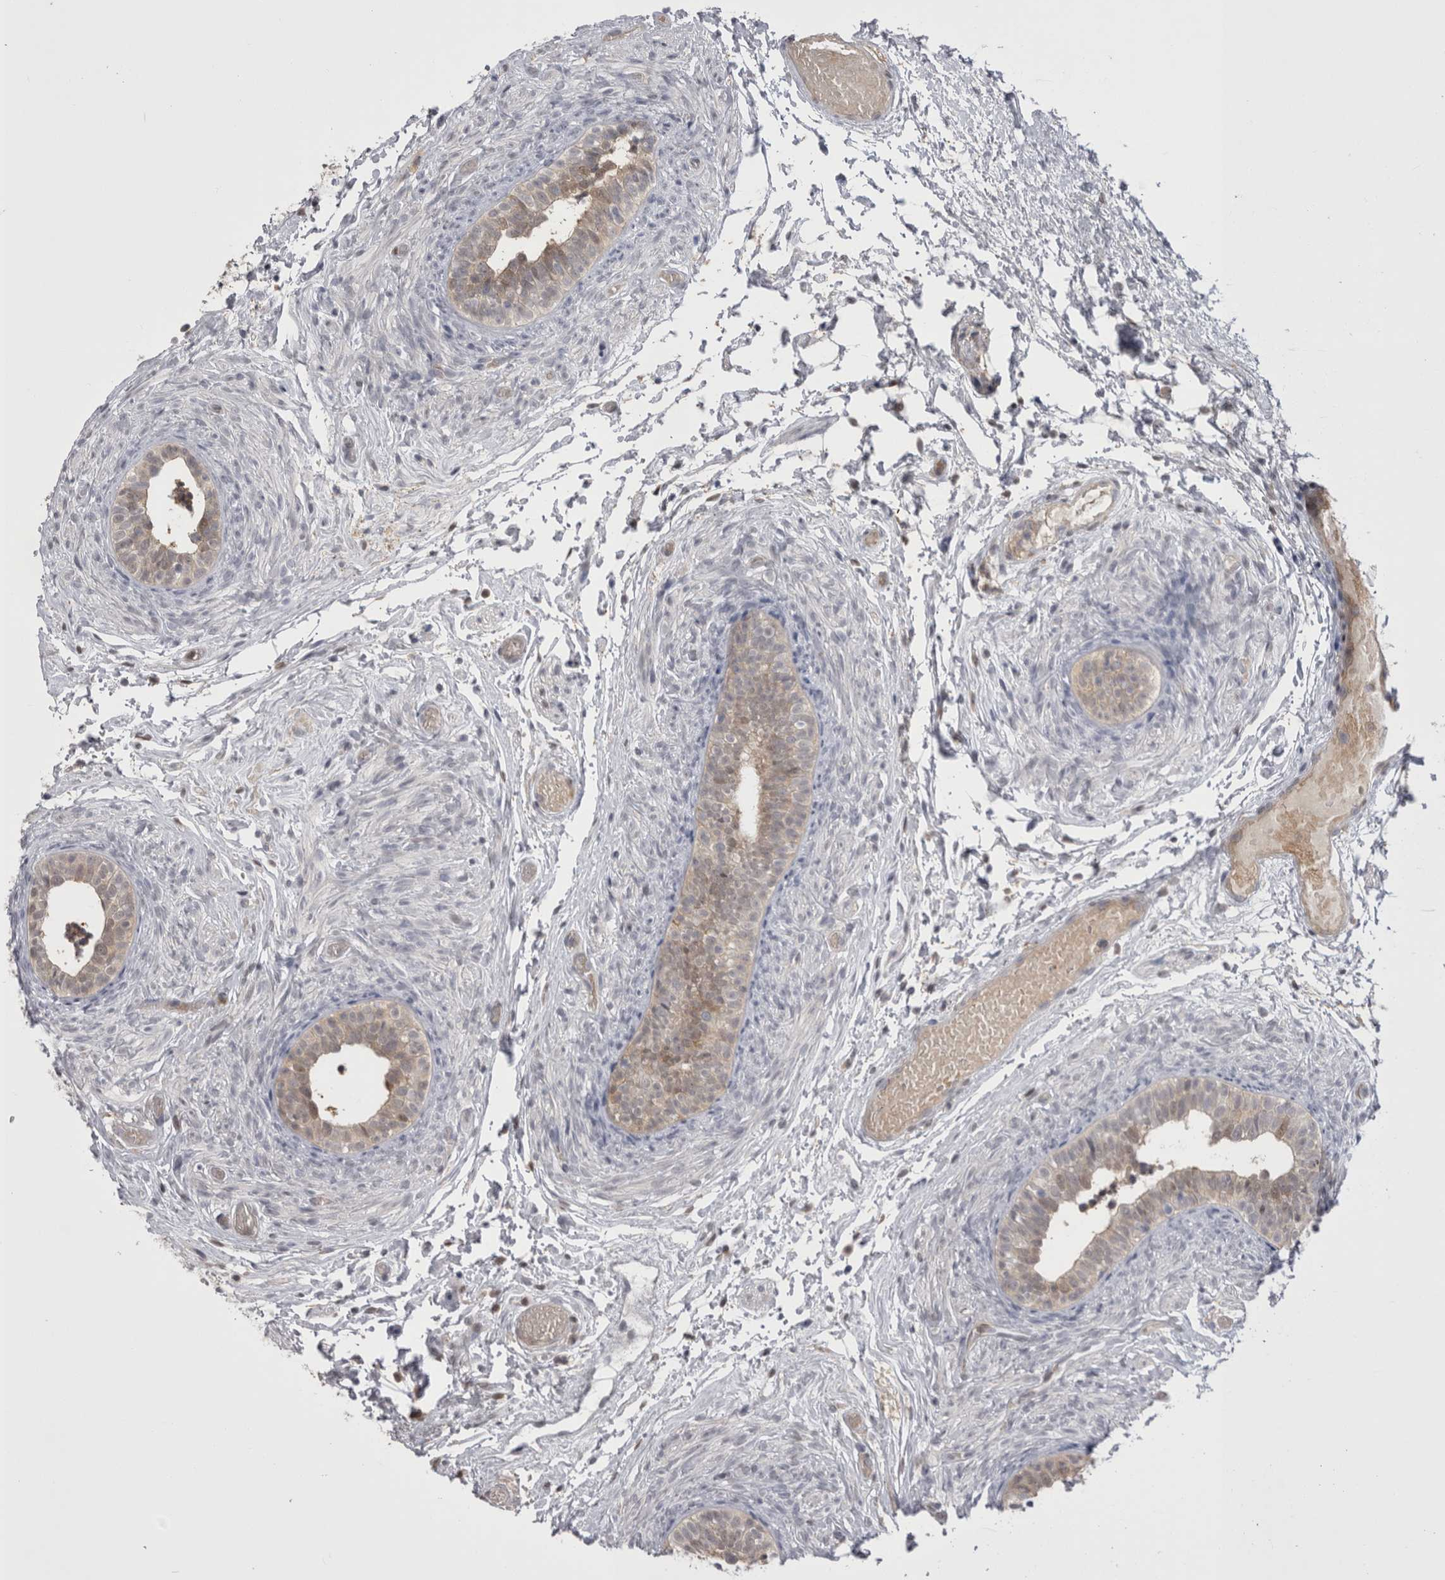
{"staining": {"intensity": "moderate", "quantity": "<25%", "location": "cytoplasmic/membranous"}, "tissue": "epididymis", "cell_type": "Glandular cells", "image_type": "normal", "snomed": [{"axis": "morphology", "description": "Normal tissue, NOS"}, {"axis": "topography", "description": "Epididymis"}], "caption": "Immunohistochemical staining of unremarkable epididymis demonstrates <25% levels of moderate cytoplasmic/membranous protein positivity in about <25% of glandular cells. Using DAB (brown) and hematoxylin (blue) stains, captured at high magnification using brightfield microscopy.", "gene": "CHIC1", "patient": {"sex": "male", "age": 5}}